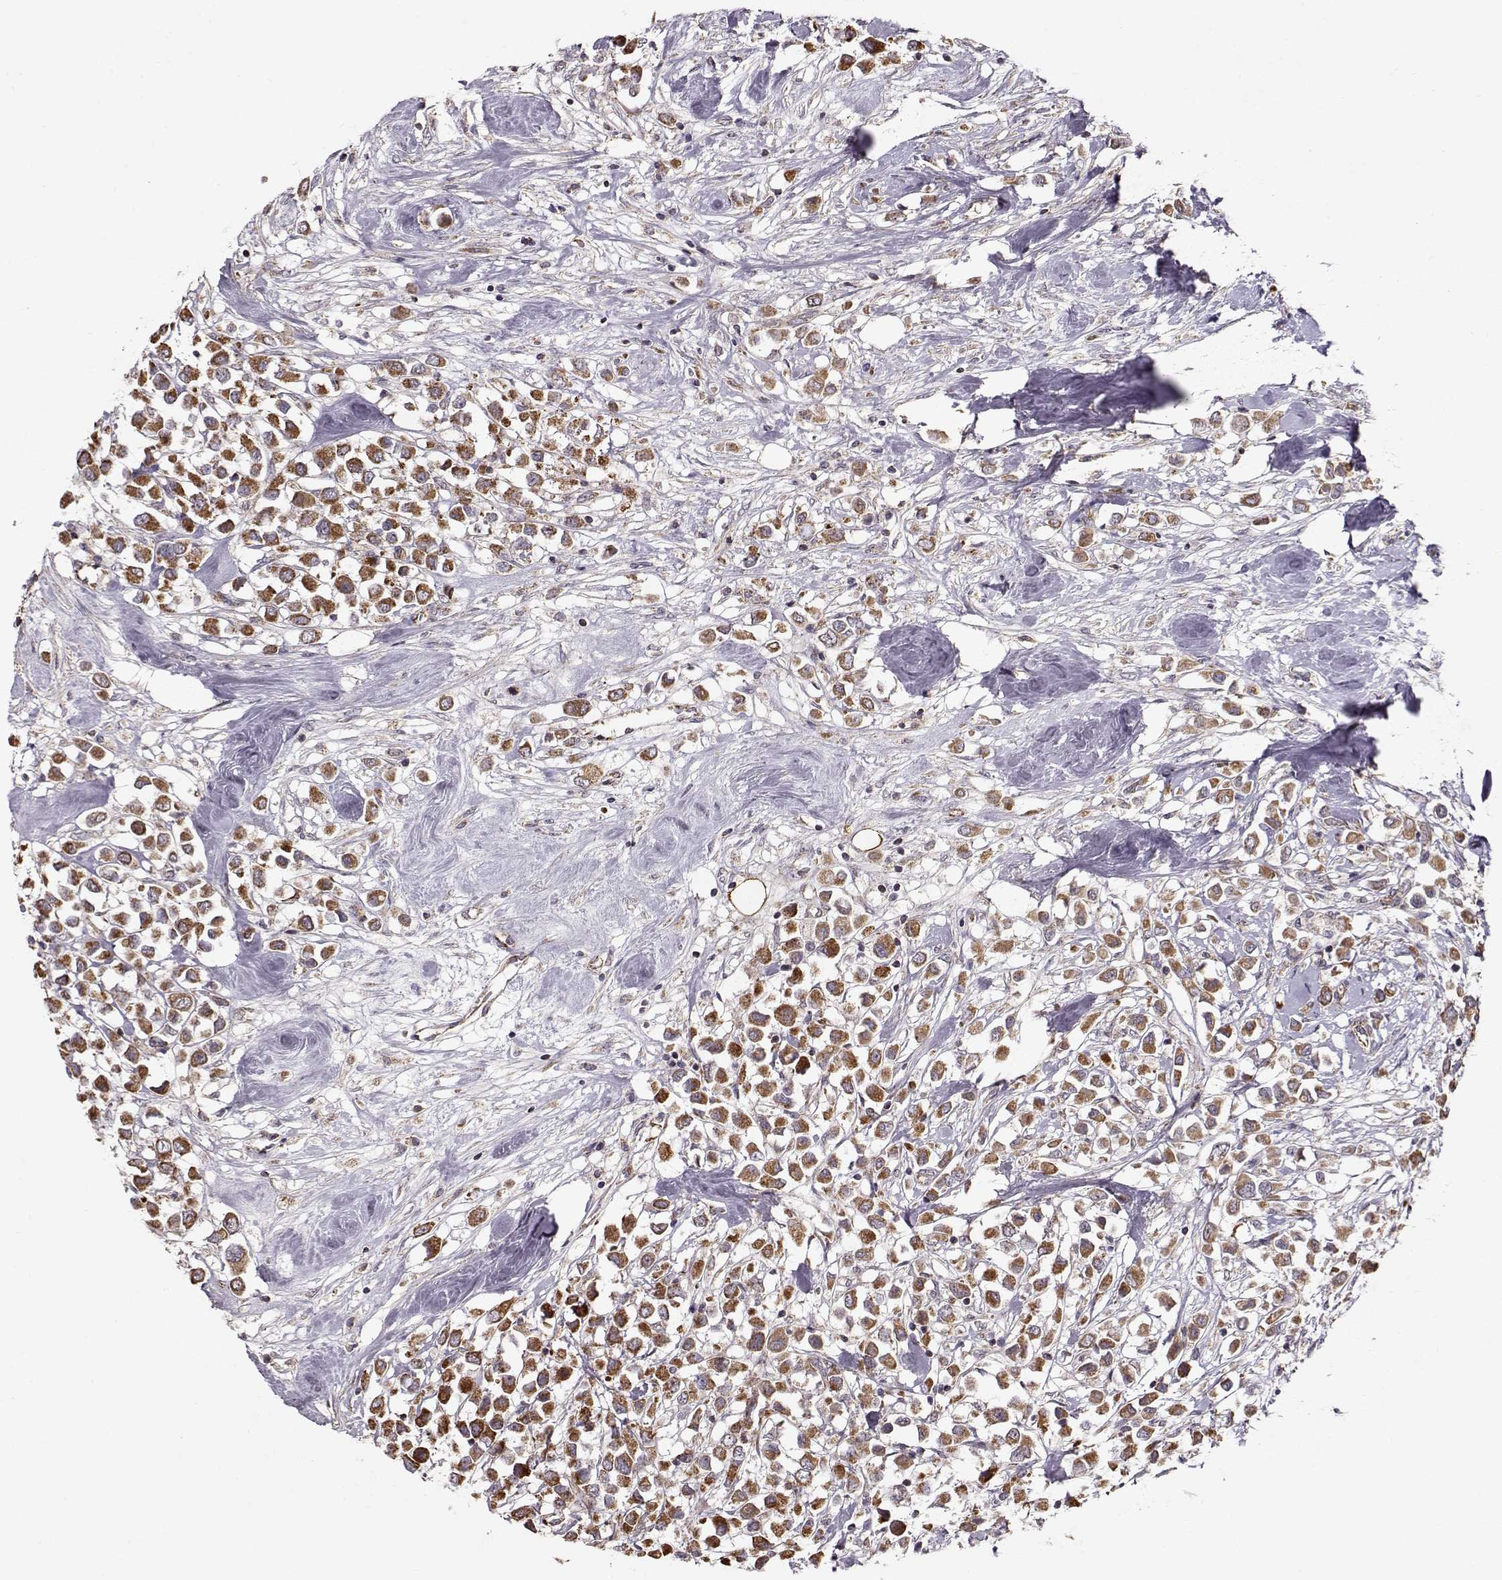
{"staining": {"intensity": "strong", "quantity": ">75%", "location": "cytoplasmic/membranous"}, "tissue": "breast cancer", "cell_type": "Tumor cells", "image_type": "cancer", "snomed": [{"axis": "morphology", "description": "Duct carcinoma"}, {"axis": "topography", "description": "Breast"}], "caption": "Protein positivity by IHC exhibits strong cytoplasmic/membranous expression in about >75% of tumor cells in breast cancer.", "gene": "CMTM3", "patient": {"sex": "female", "age": 61}}